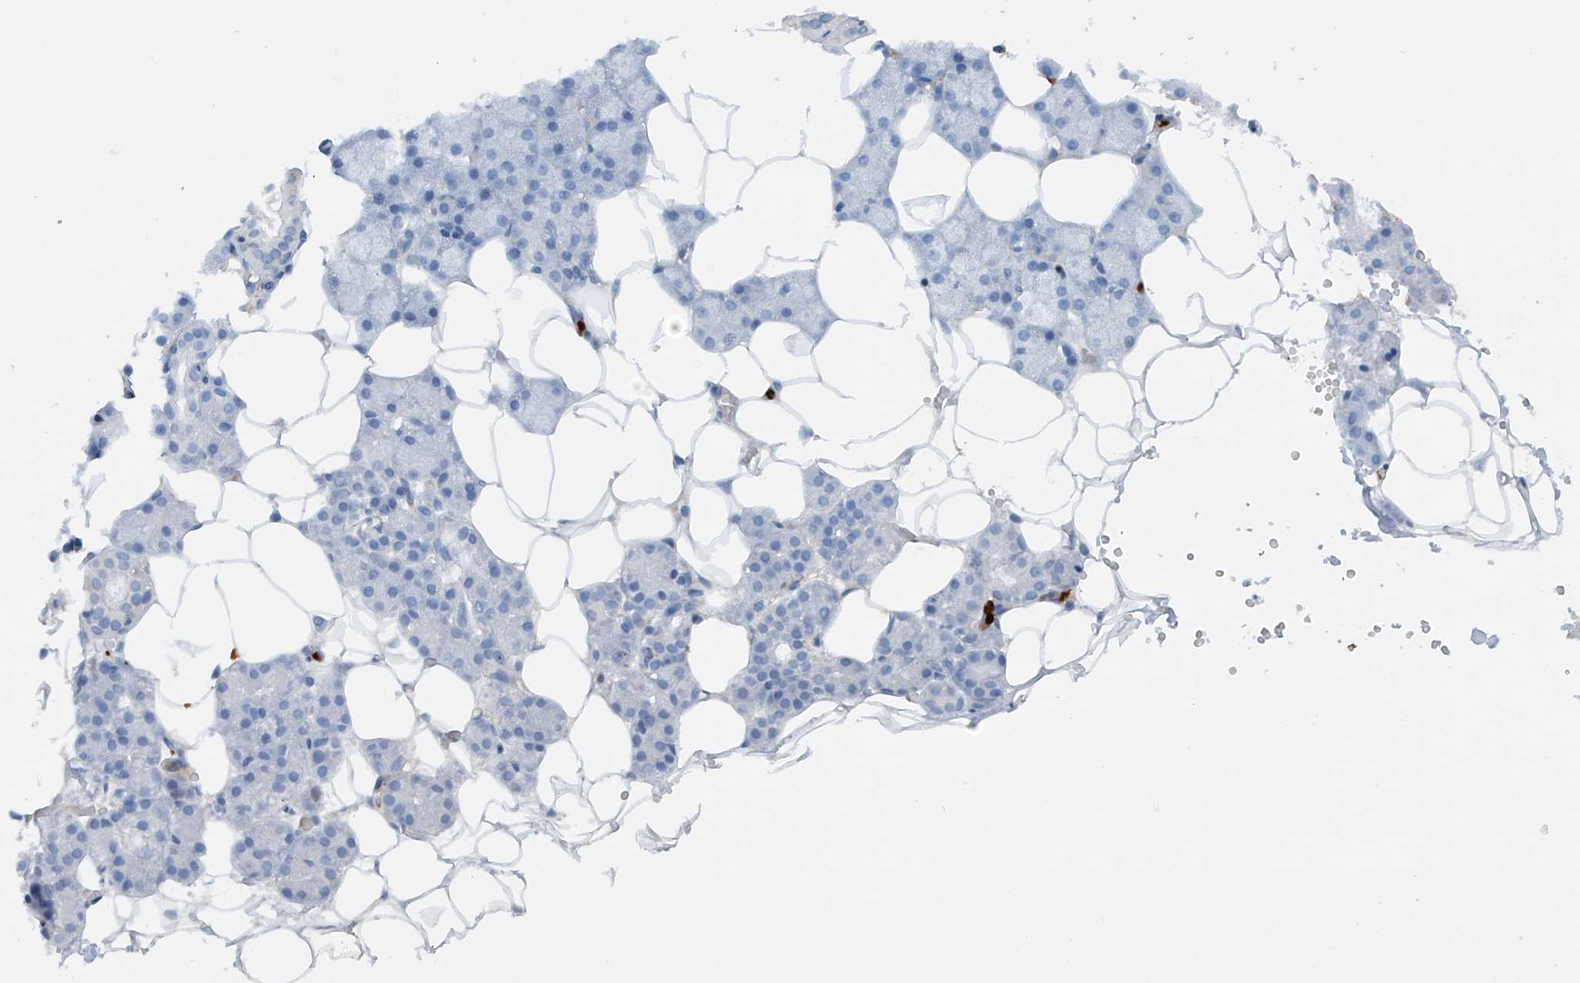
{"staining": {"intensity": "negative", "quantity": "none", "location": "none"}, "tissue": "salivary gland", "cell_type": "Glandular cells", "image_type": "normal", "snomed": [{"axis": "morphology", "description": "Normal tissue, NOS"}, {"axis": "topography", "description": "Salivary gland"}], "caption": "Photomicrograph shows no significant protein positivity in glandular cells of unremarkable salivary gland. (DAB immunohistochemistry (IHC) visualized using brightfield microscopy, high magnification).", "gene": "PHACTR2", "patient": {"sex": "male", "age": 62}}